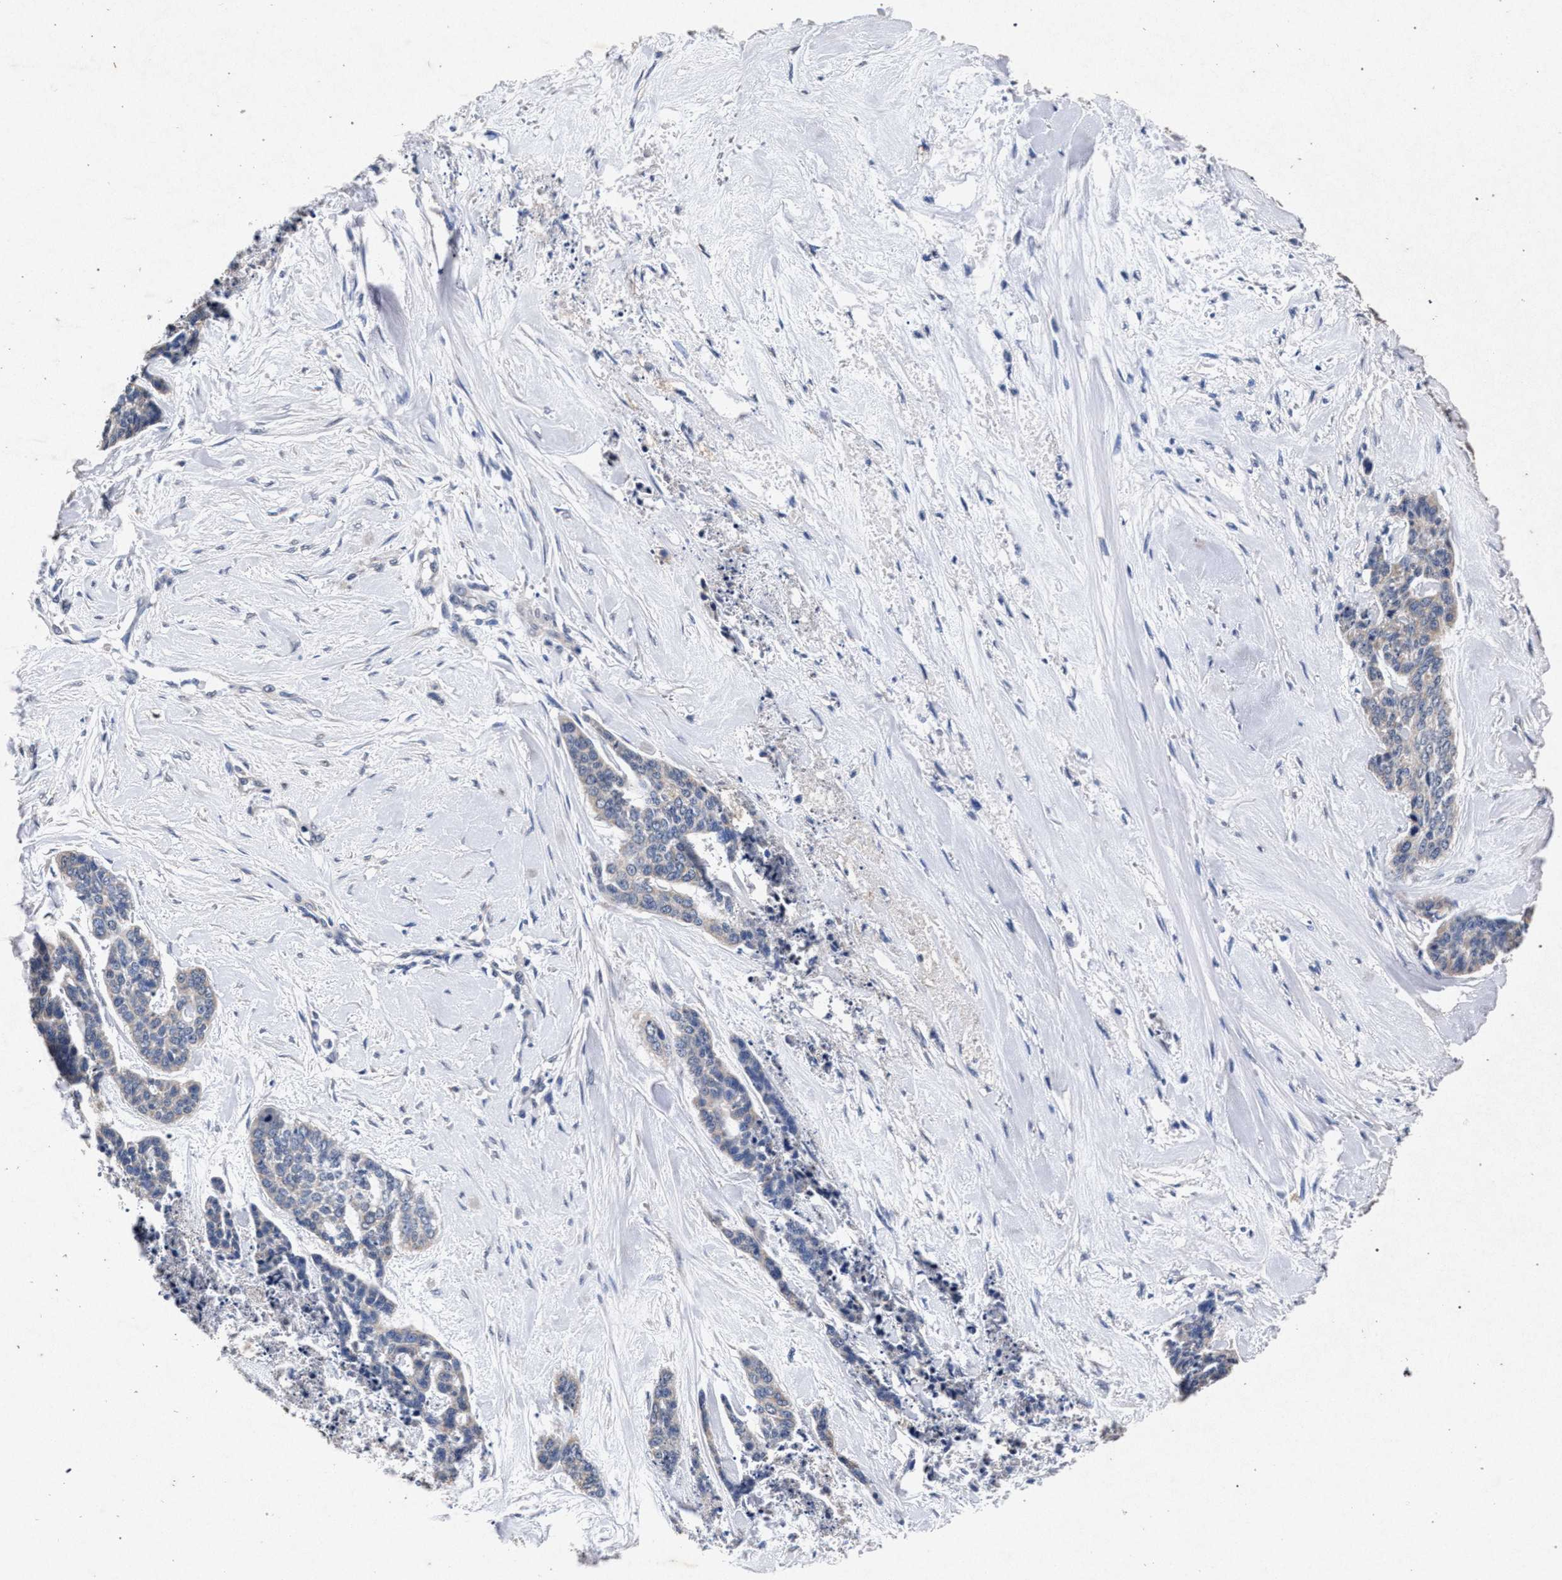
{"staining": {"intensity": "negative", "quantity": "none", "location": "none"}, "tissue": "skin cancer", "cell_type": "Tumor cells", "image_type": "cancer", "snomed": [{"axis": "morphology", "description": "Basal cell carcinoma"}, {"axis": "topography", "description": "Skin"}], "caption": "This is an immunohistochemistry (IHC) photomicrograph of skin cancer. There is no positivity in tumor cells.", "gene": "ATP1A2", "patient": {"sex": "female", "age": 64}}